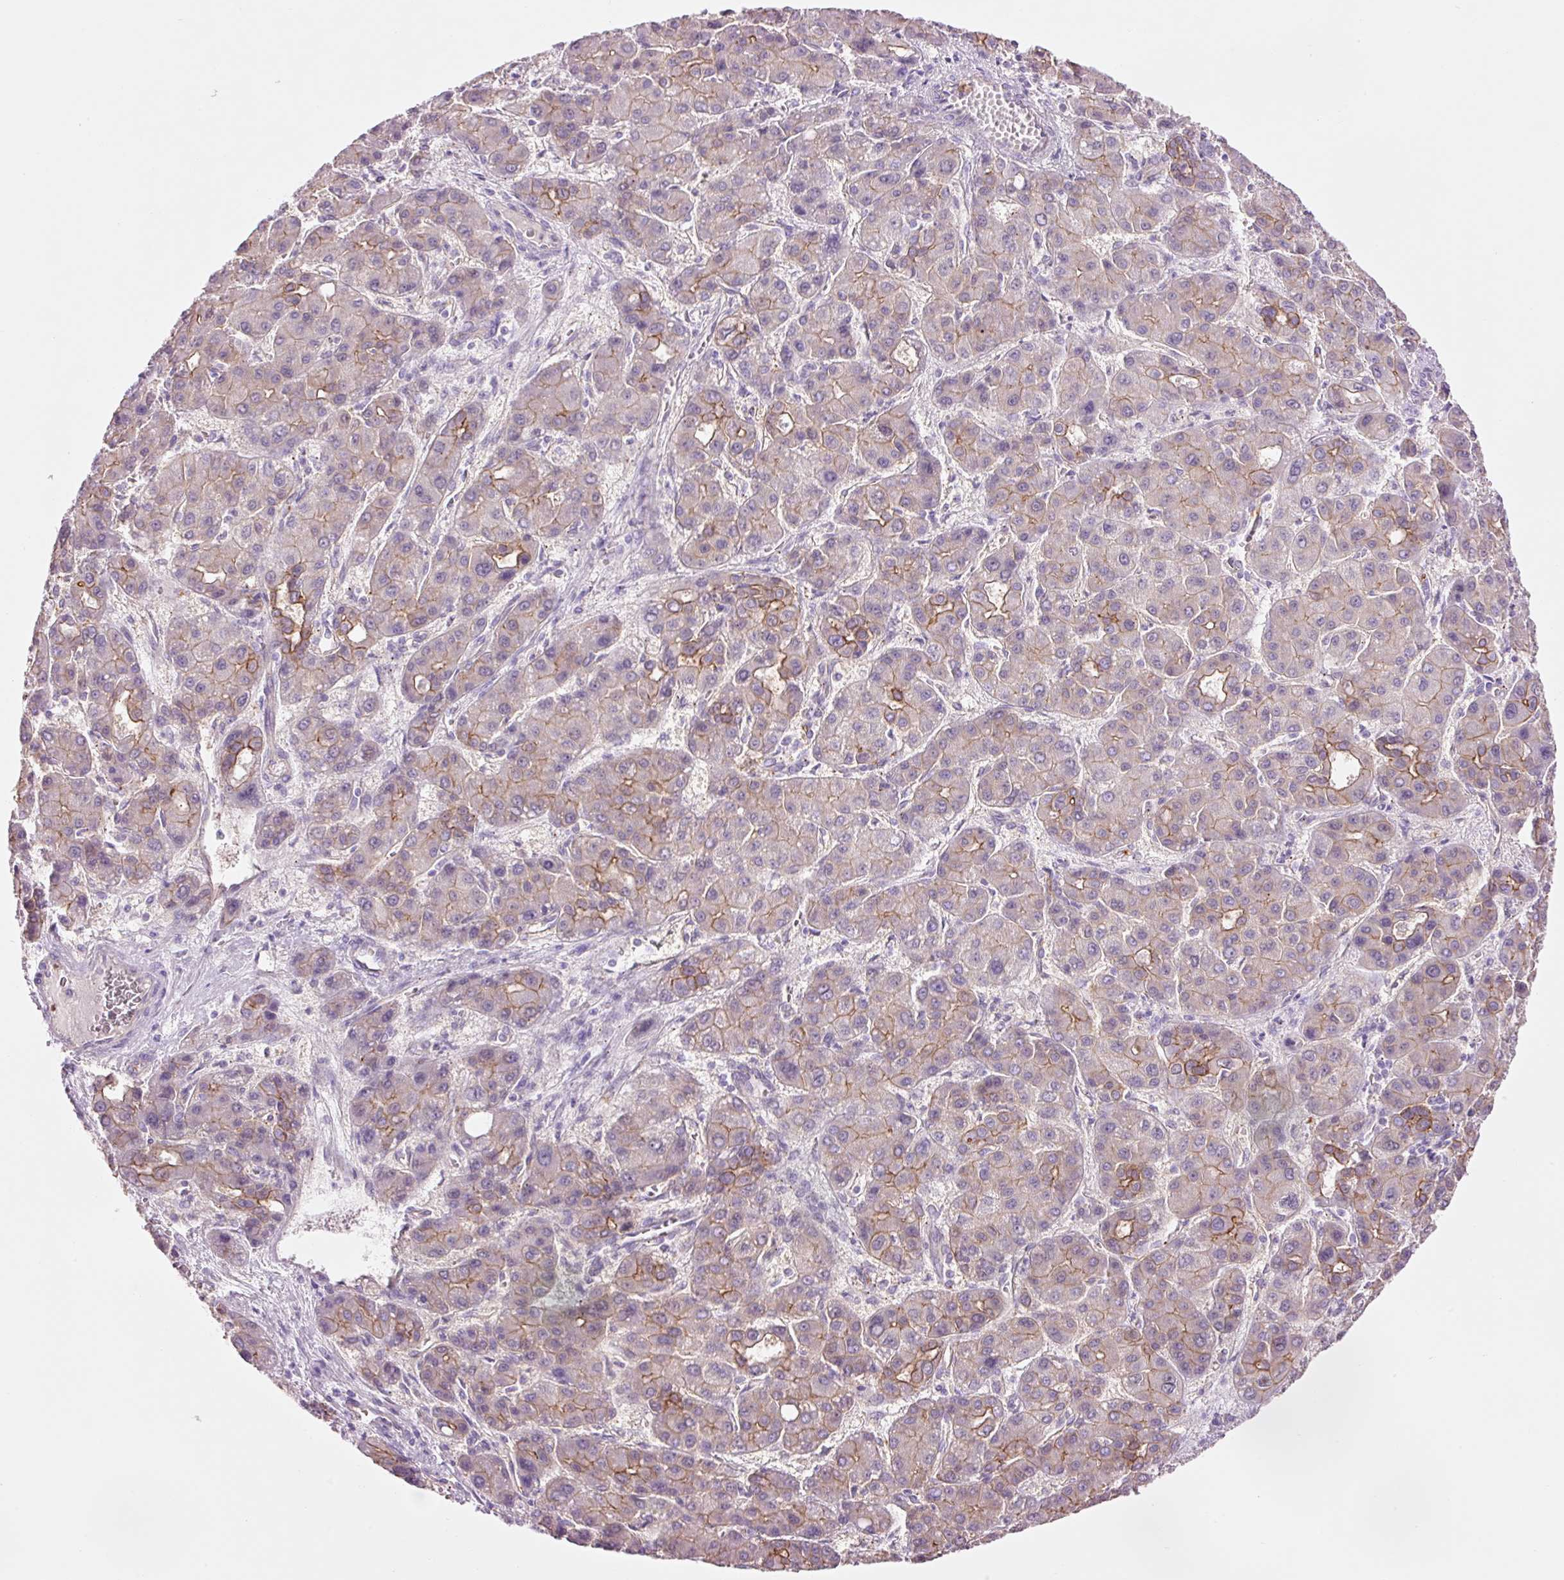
{"staining": {"intensity": "moderate", "quantity": "25%-75%", "location": "cytoplasmic/membranous"}, "tissue": "liver cancer", "cell_type": "Tumor cells", "image_type": "cancer", "snomed": [{"axis": "morphology", "description": "Carcinoma, Hepatocellular, NOS"}, {"axis": "topography", "description": "Liver"}], "caption": "A histopathology image of hepatocellular carcinoma (liver) stained for a protein displays moderate cytoplasmic/membranous brown staining in tumor cells.", "gene": "HSPA4L", "patient": {"sex": "male", "age": 55}}